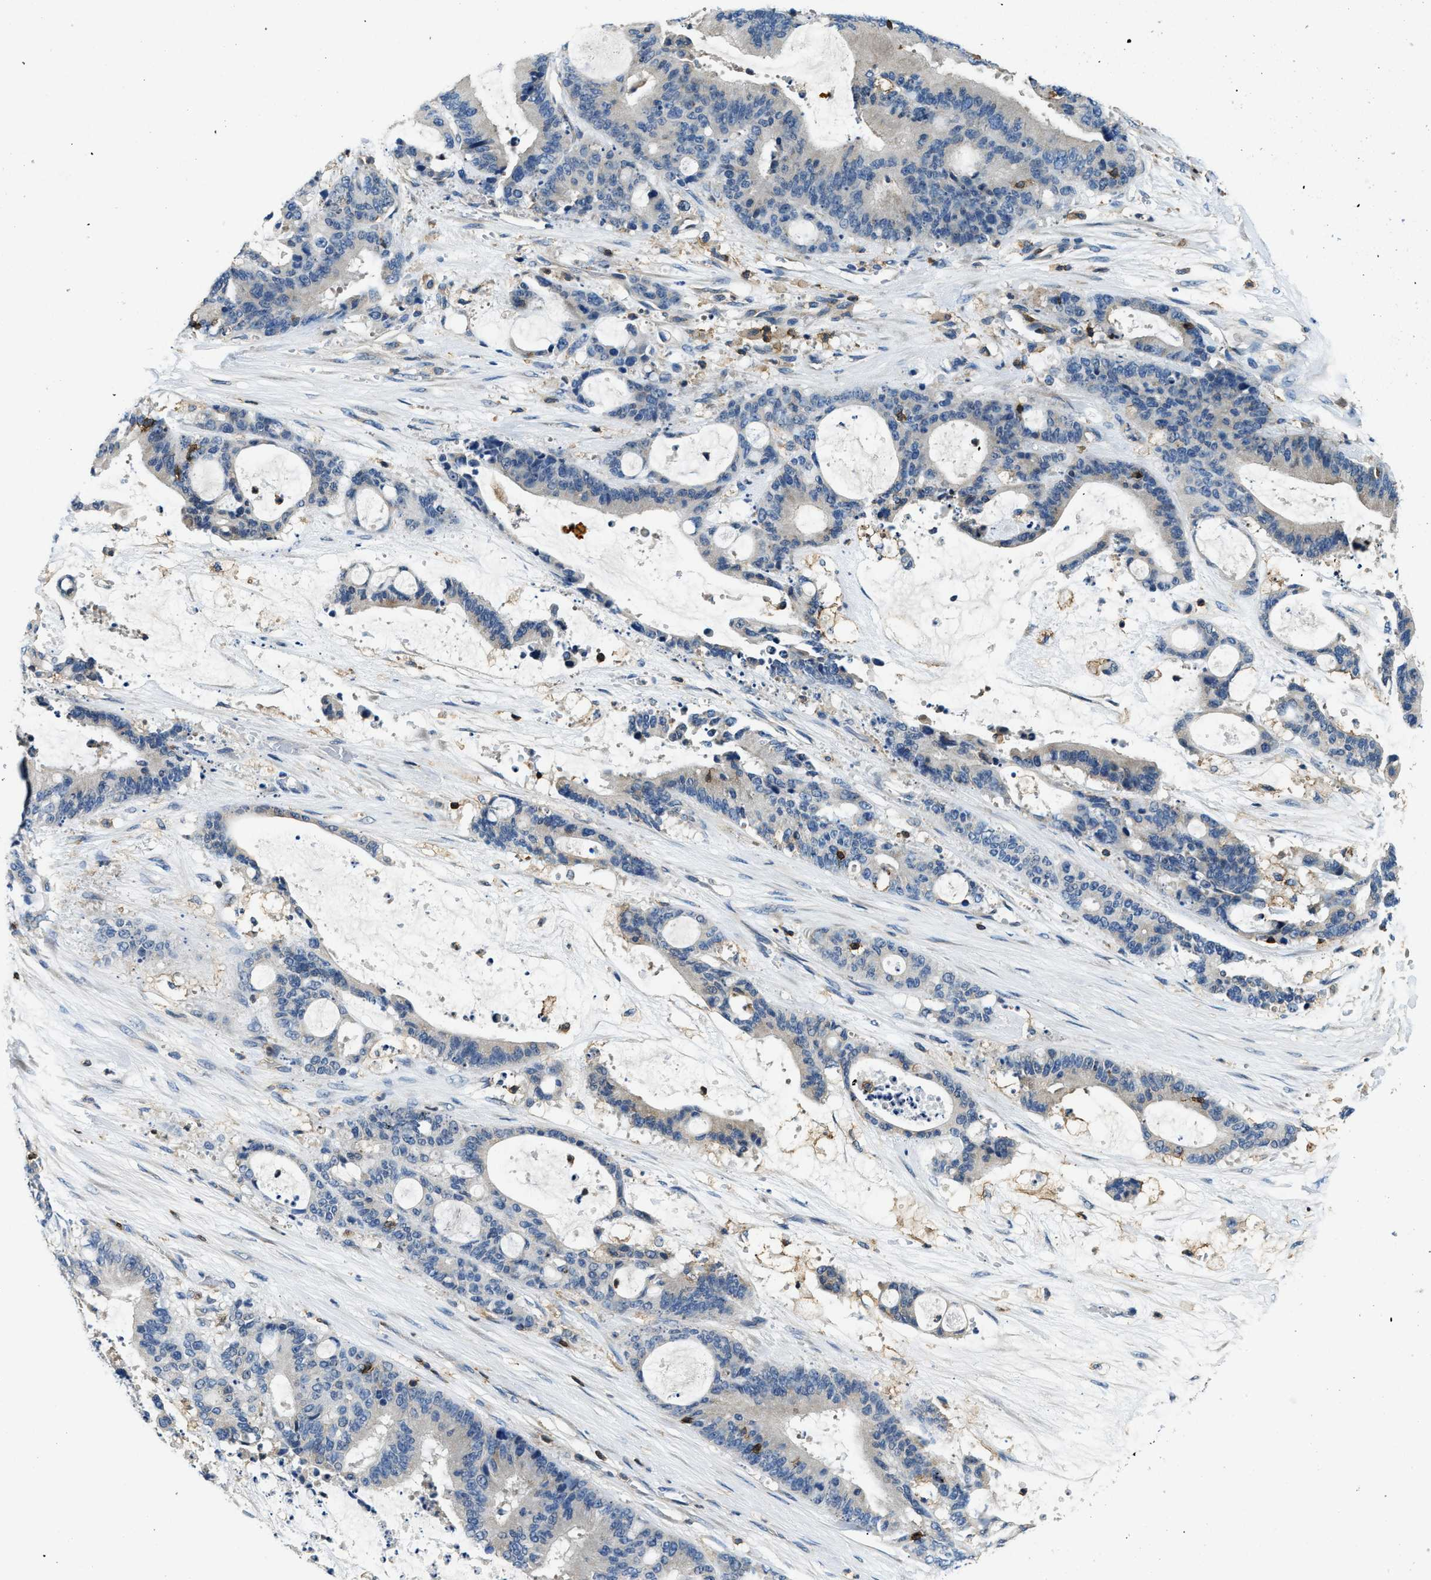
{"staining": {"intensity": "negative", "quantity": "none", "location": "none"}, "tissue": "liver cancer", "cell_type": "Tumor cells", "image_type": "cancer", "snomed": [{"axis": "morphology", "description": "Normal tissue, NOS"}, {"axis": "morphology", "description": "Cholangiocarcinoma"}, {"axis": "topography", "description": "Liver"}, {"axis": "topography", "description": "Peripheral nerve tissue"}], "caption": "An image of human liver cancer is negative for staining in tumor cells.", "gene": "MYO1G", "patient": {"sex": "female", "age": 73}}